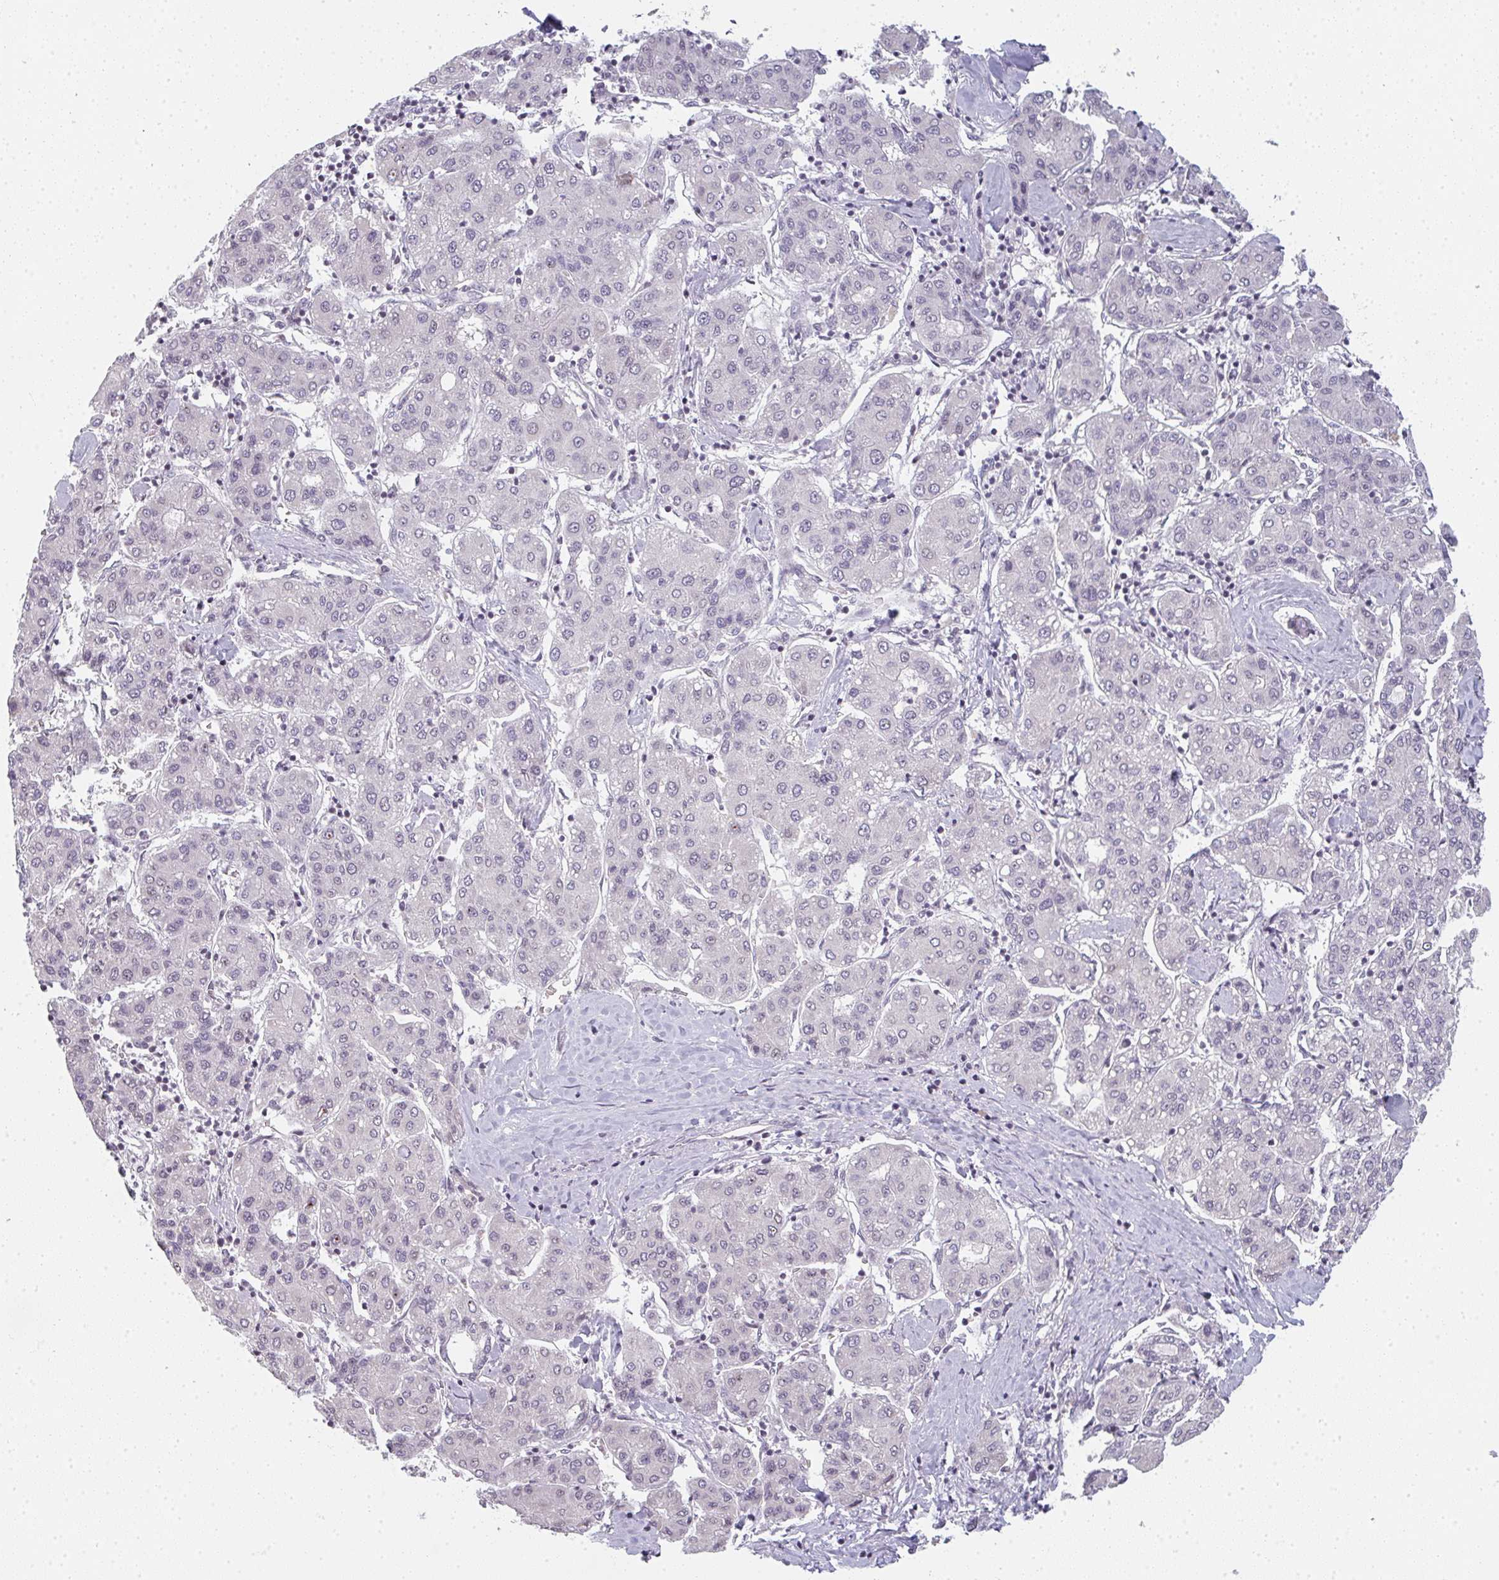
{"staining": {"intensity": "negative", "quantity": "none", "location": "none"}, "tissue": "liver cancer", "cell_type": "Tumor cells", "image_type": "cancer", "snomed": [{"axis": "morphology", "description": "Carcinoma, Hepatocellular, NOS"}, {"axis": "topography", "description": "Liver"}], "caption": "DAB (3,3'-diaminobenzidine) immunohistochemical staining of liver hepatocellular carcinoma displays no significant expression in tumor cells.", "gene": "RBBP6", "patient": {"sex": "male", "age": 65}}